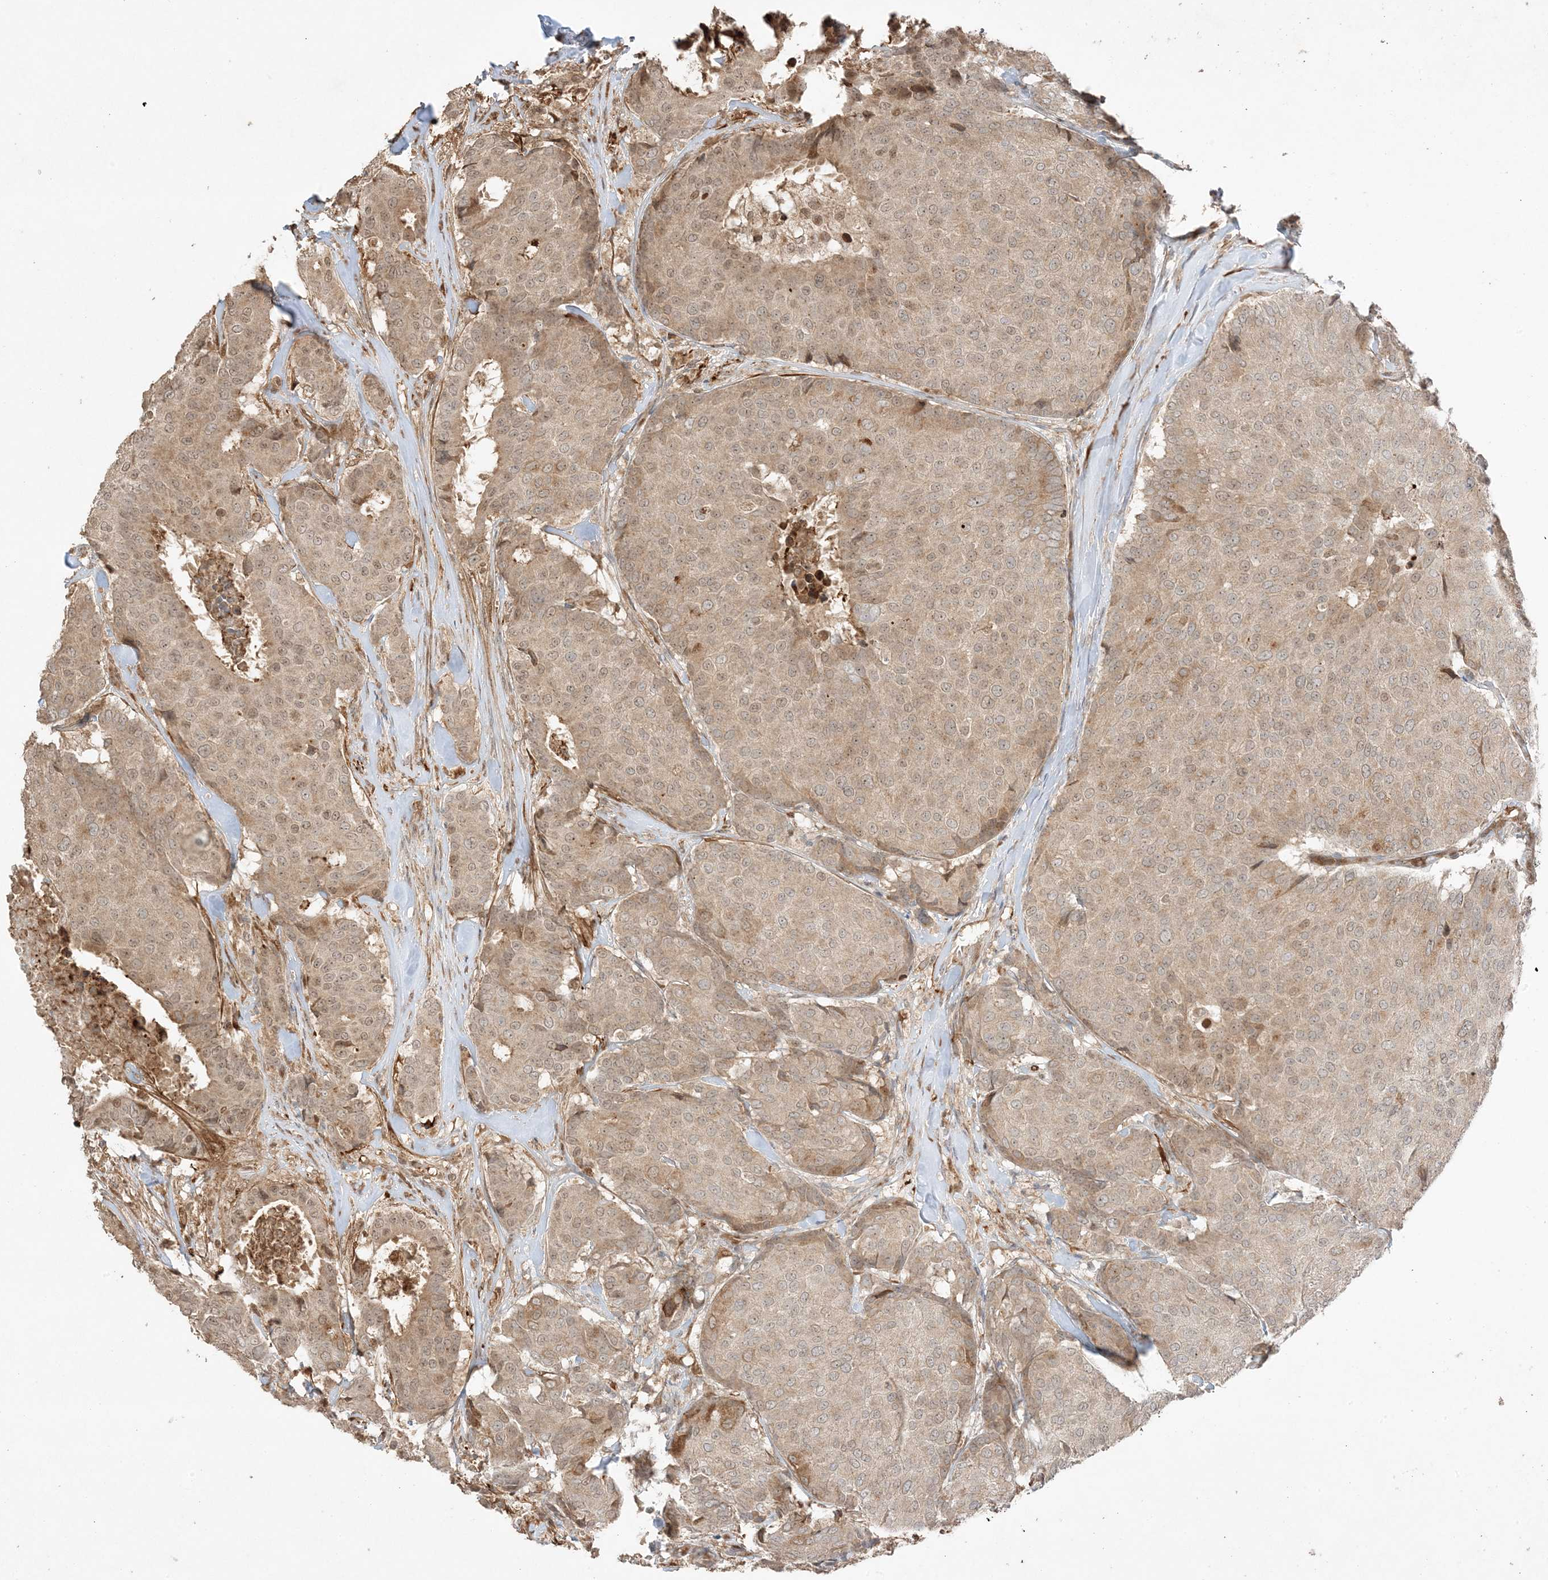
{"staining": {"intensity": "weak", "quantity": "25%-75%", "location": "cytoplasmic/membranous,nuclear"}, "tissue": "breast cancer", "cell_type": "Tumor cells", "image_type": "cancer", "snomed": [{"axis": "morphology", "description": "Duct carcinoma"}, {"axis": "topography", "description": "Breast"}], "caption": "DAB (3,3'-diaminobenzidine) immunohistochemical staining of human invasive ductal carcinoma (breast) shows weak cytoplasmic/membranous and nuclear protein staining in about 25%-75% of tumor cells.", "gene": "ZBTB41", "patient": {"sex": "female", "age": 75}}